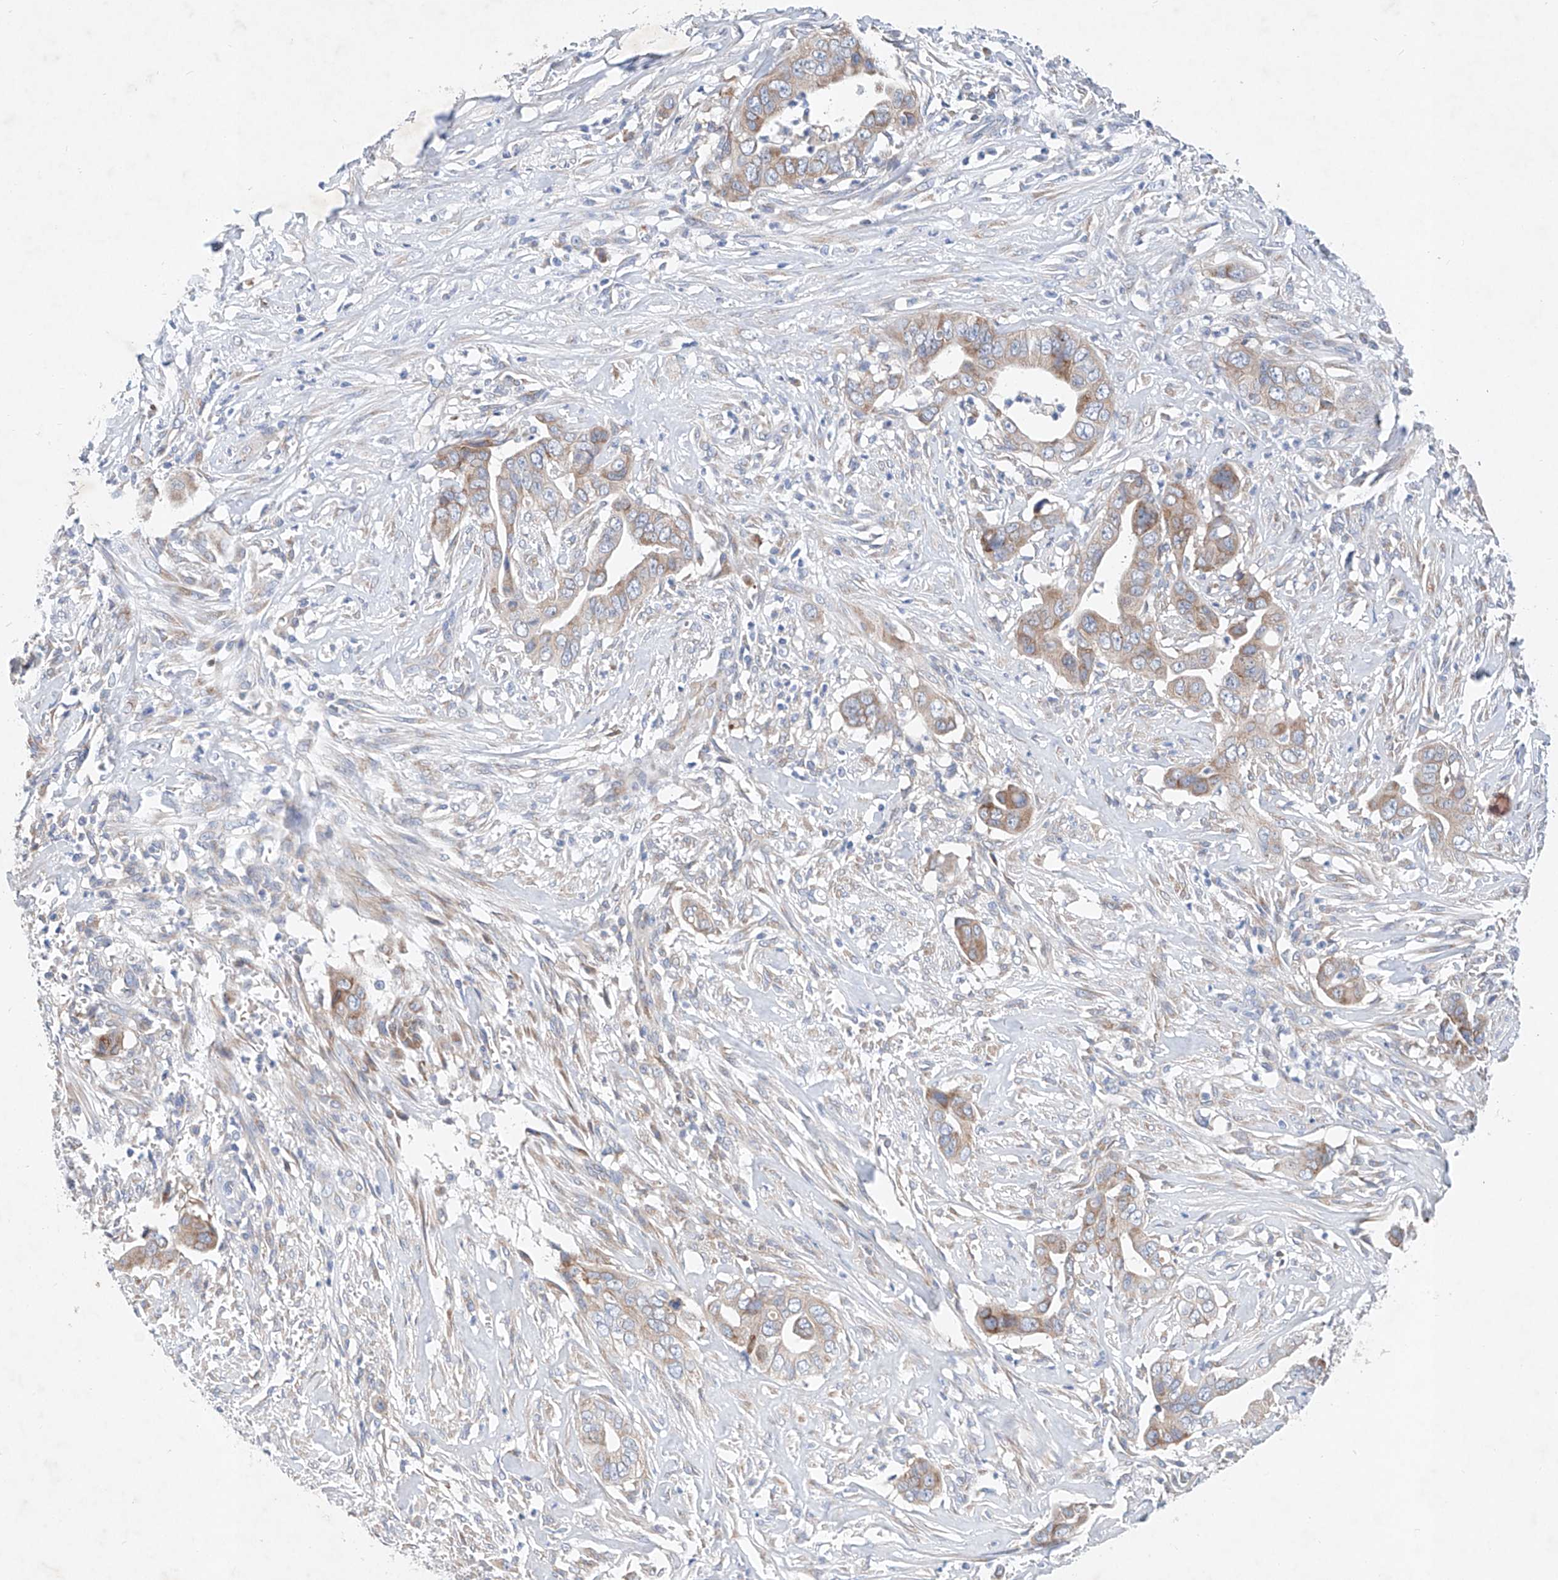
{"staining": {"intensity": "moderate", "quantity": "<25%", "location": "cytoplasmic/membranous"}, "tissue": "liver cancer", "cell_type": "Tumor cells", "image_type": "cancer", "snomed": [{"axis": "morphology", "description": "Cholangiocarcinoma"}, {"axis": "topography", "description": "Liver"}], "caption": "Liver cancer stained for a protein shows moderate cytoplasmic/membranous positivity in tumor cells.", "gene": "FASTK", "patient": {"sex": "female", "age": 79}}